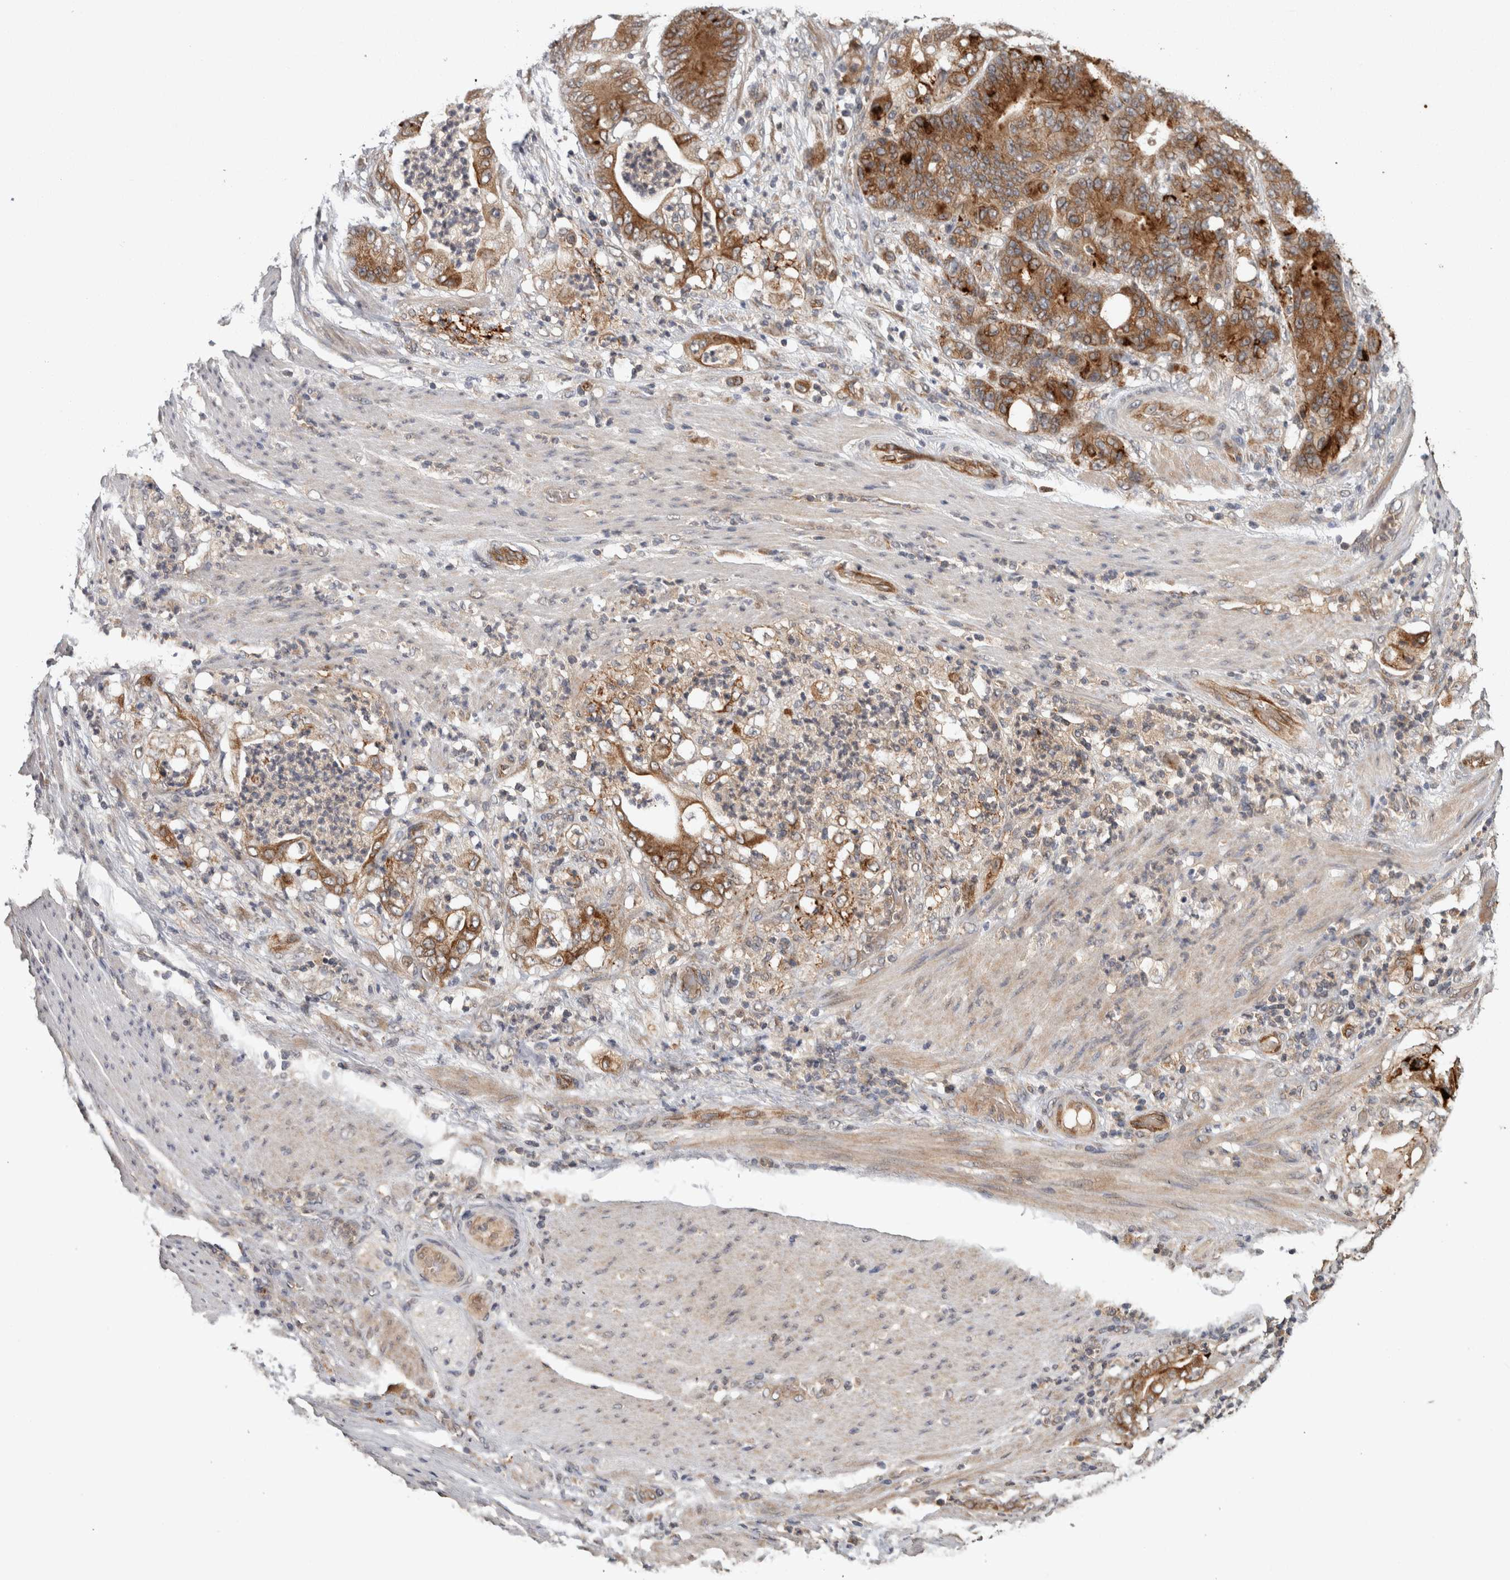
{"staining": {"intensity": "moderate", "quantity": ">75%", "location": "cytoplasmic/membranous"}, "tissue": "stomach cancer", "cell_type": "Tumor cells", "image_type": "cancer", "snomed": [{"axis": "morphology", "description": "Adenocarcinoma, NOS"}, {"axis": "topography", "description": "Stomach"}], "caption": "Immunohistochemical staining of stomach cancer (adenocarcinoma) demonstrates moderate cytoplasmic/membranous protein staining in about >75% of tumor cells.", "gene": "HMOX2", "patient": {"sex": "female", "age": 73}}